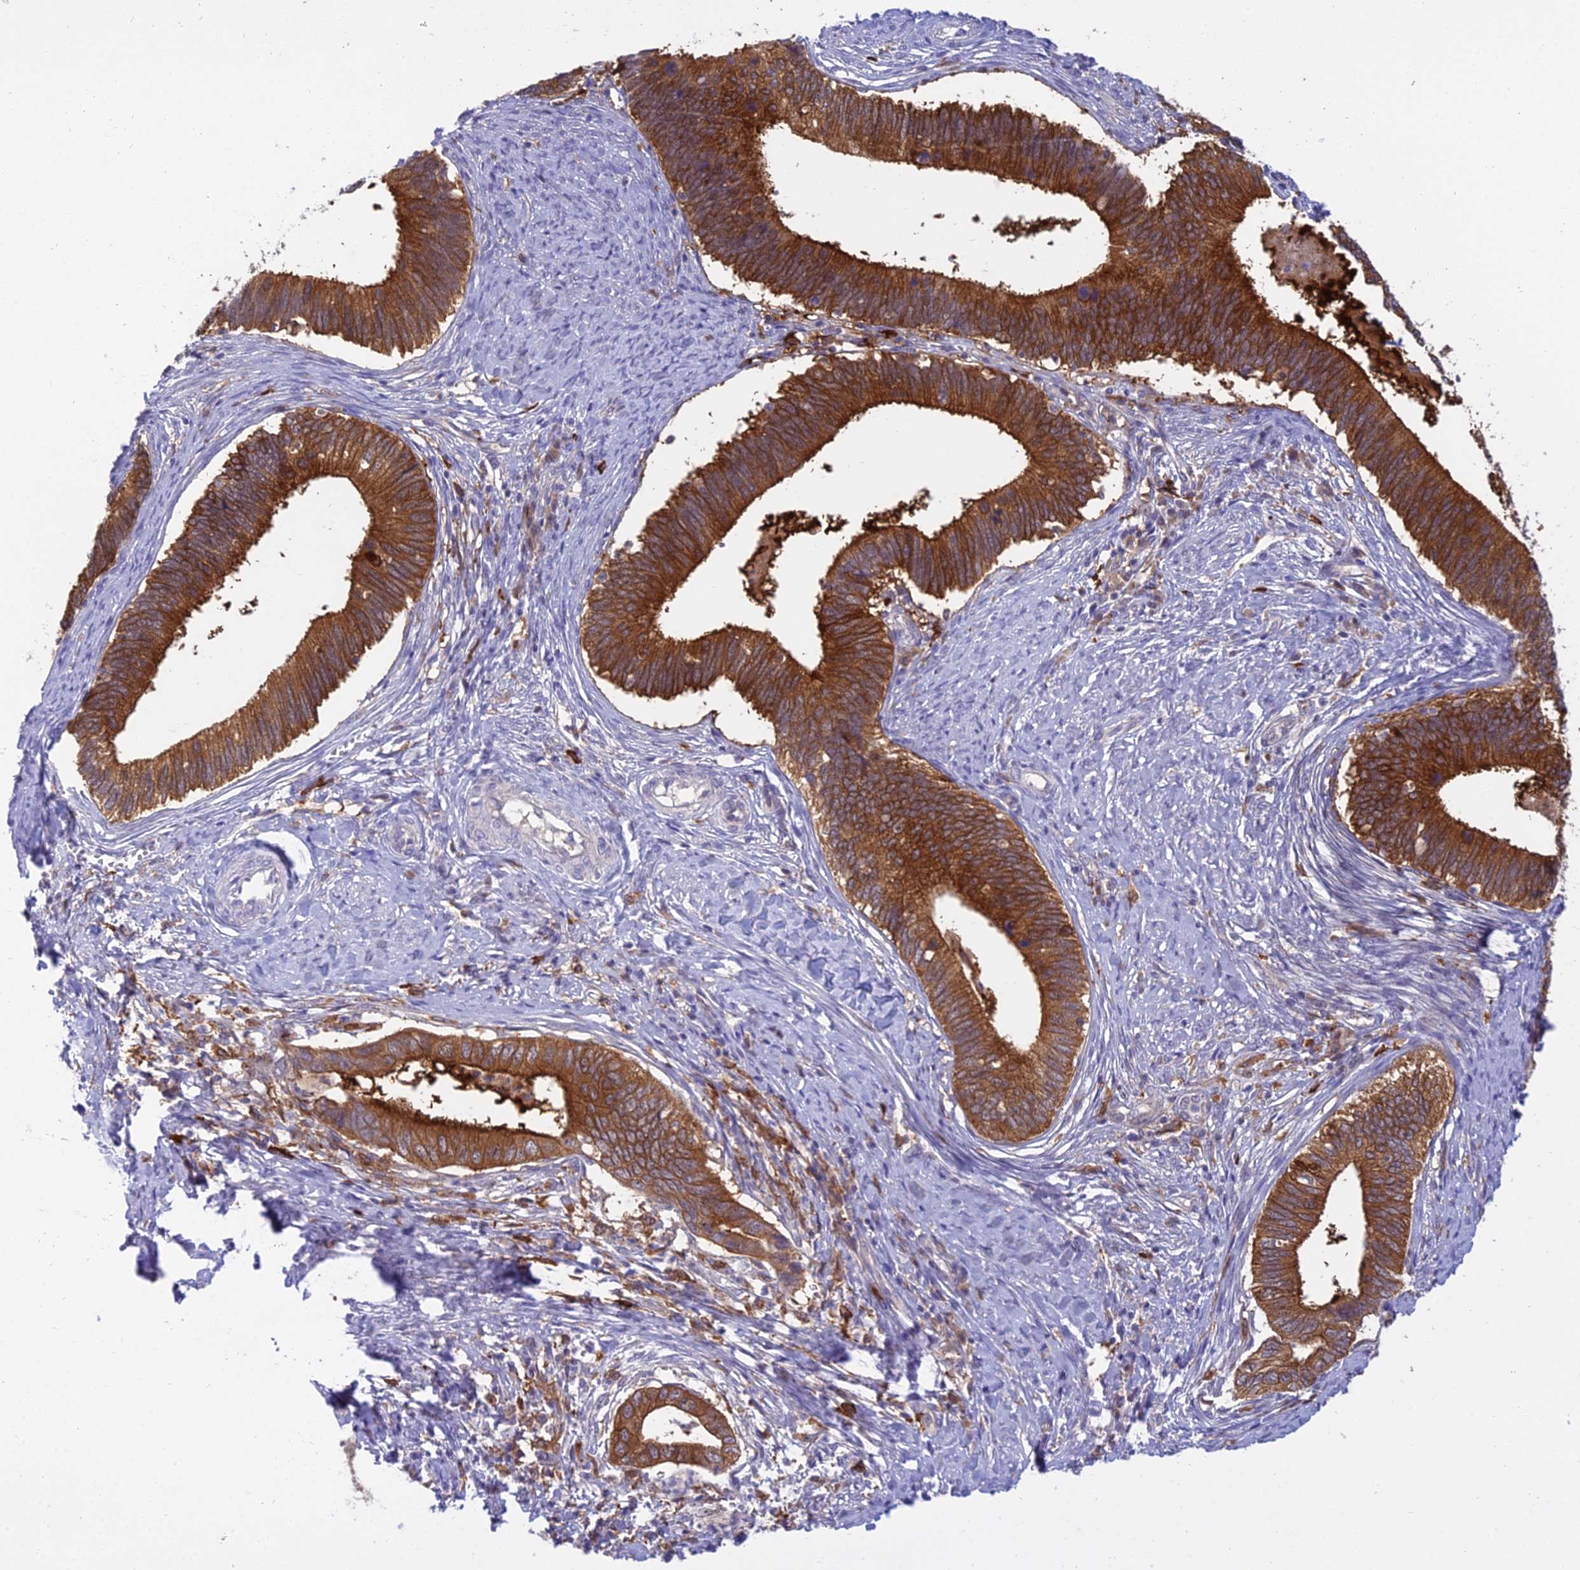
{"staining": {"intensity": "strong", "quantity": ">75%", "location": "cytoplasmic/membranous"}, "tissue": "cervical cancer", "cell_type": "Tumor cells", "image_type": "cancer", "snomed": [{"axis": "morphology", "description": "Adenocarcinoma, NOS"}, {"axis": "topography", "description": "Cervix"}], "caption": "Strong cytoplasmic/membranous expression is appreciated in about >75% of tumor cells in cervical cancer (adenocarcinoma).", "gene": "UBE2G1", "patient": {"sex": "female", "age": 42}}